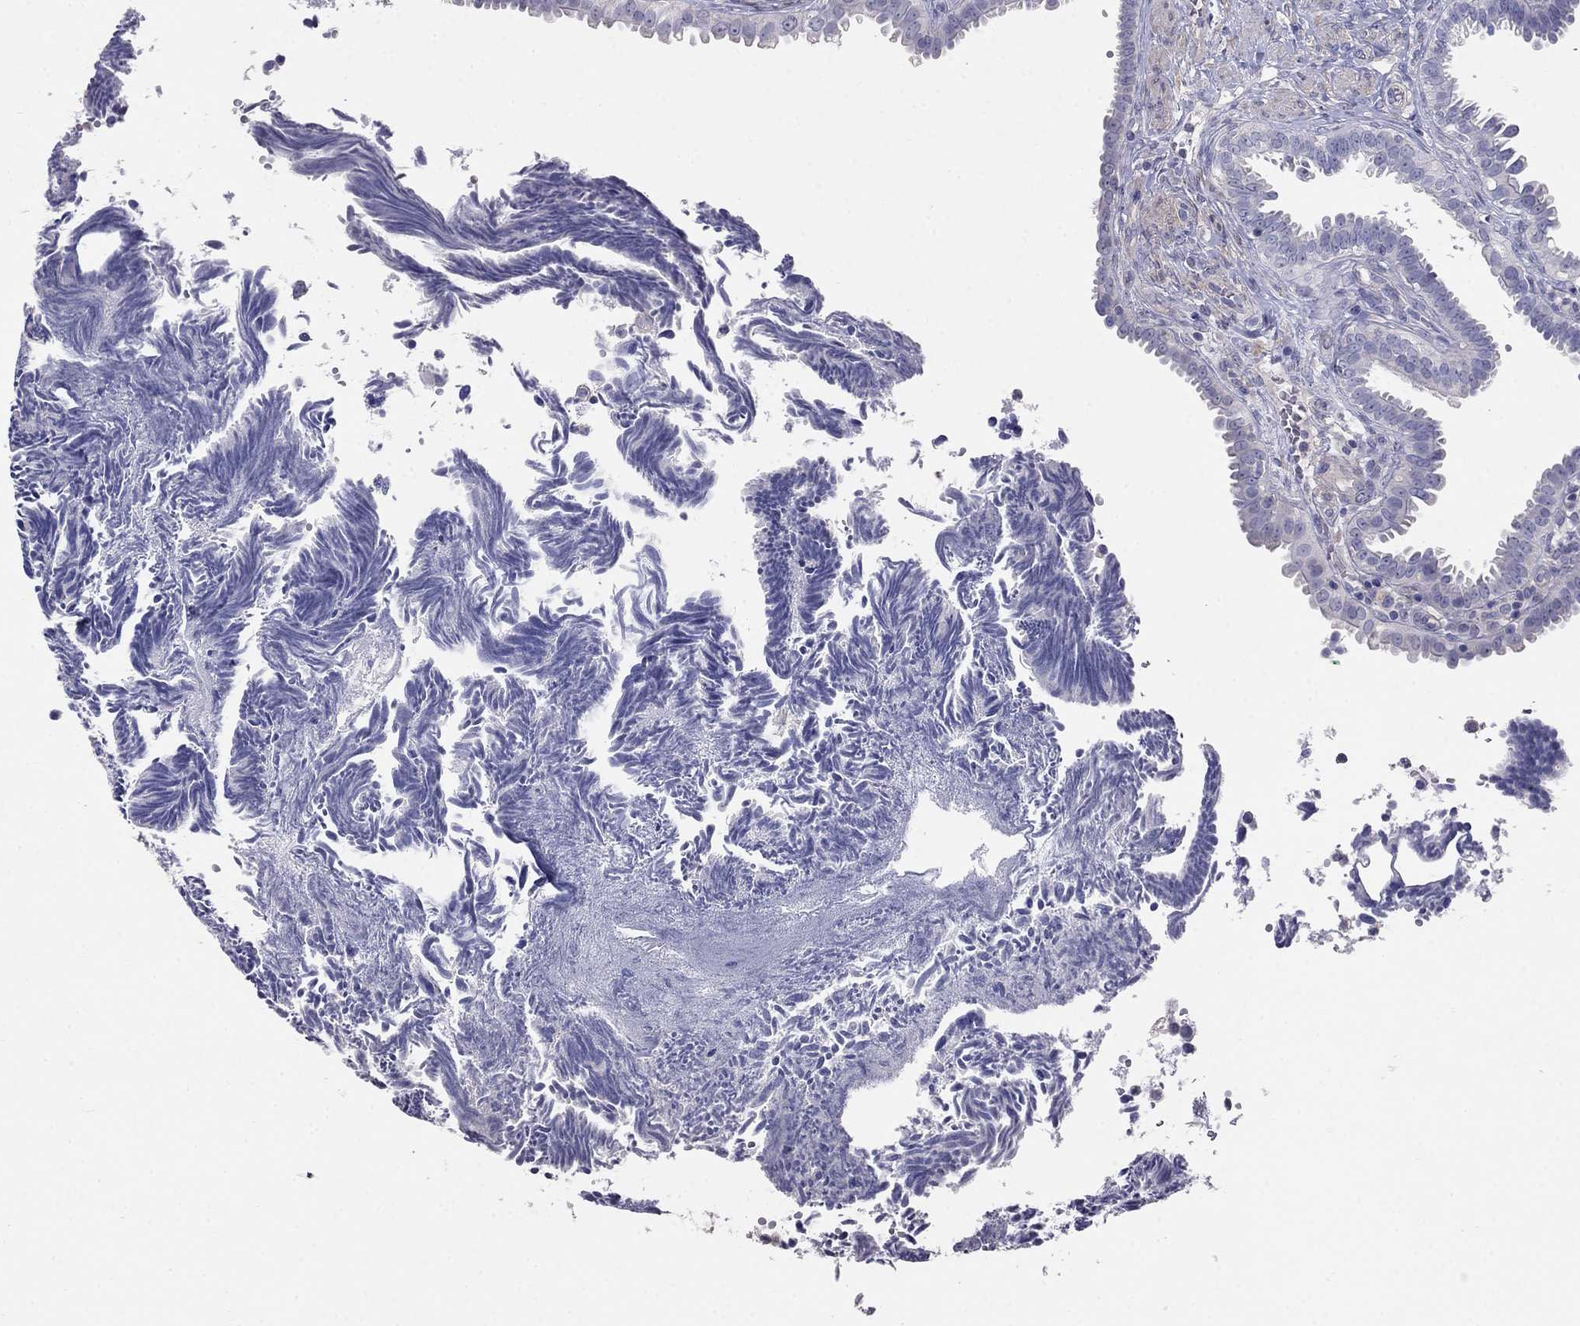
{"staining": {"intensity": "negative", "quantity": "none", "location": "none"}, "tissue": "fallopian tube", "cell_type": "Glandular cells", "image_type": "normal", "snomed": [{"axis": "morphology", "description": "Normal tissue, NOS"}, {"axis": "topography", "description": "Fallopian tube"}], "caption": "Photomicrograph shows no significant protein staining in glandular cells of normal fallopian tube. (Immunohistochemistry (ihc), brightfield microscopy, high magnification).", "gene": "LY6H", "patient": {"sex": "female", "age": 39}}